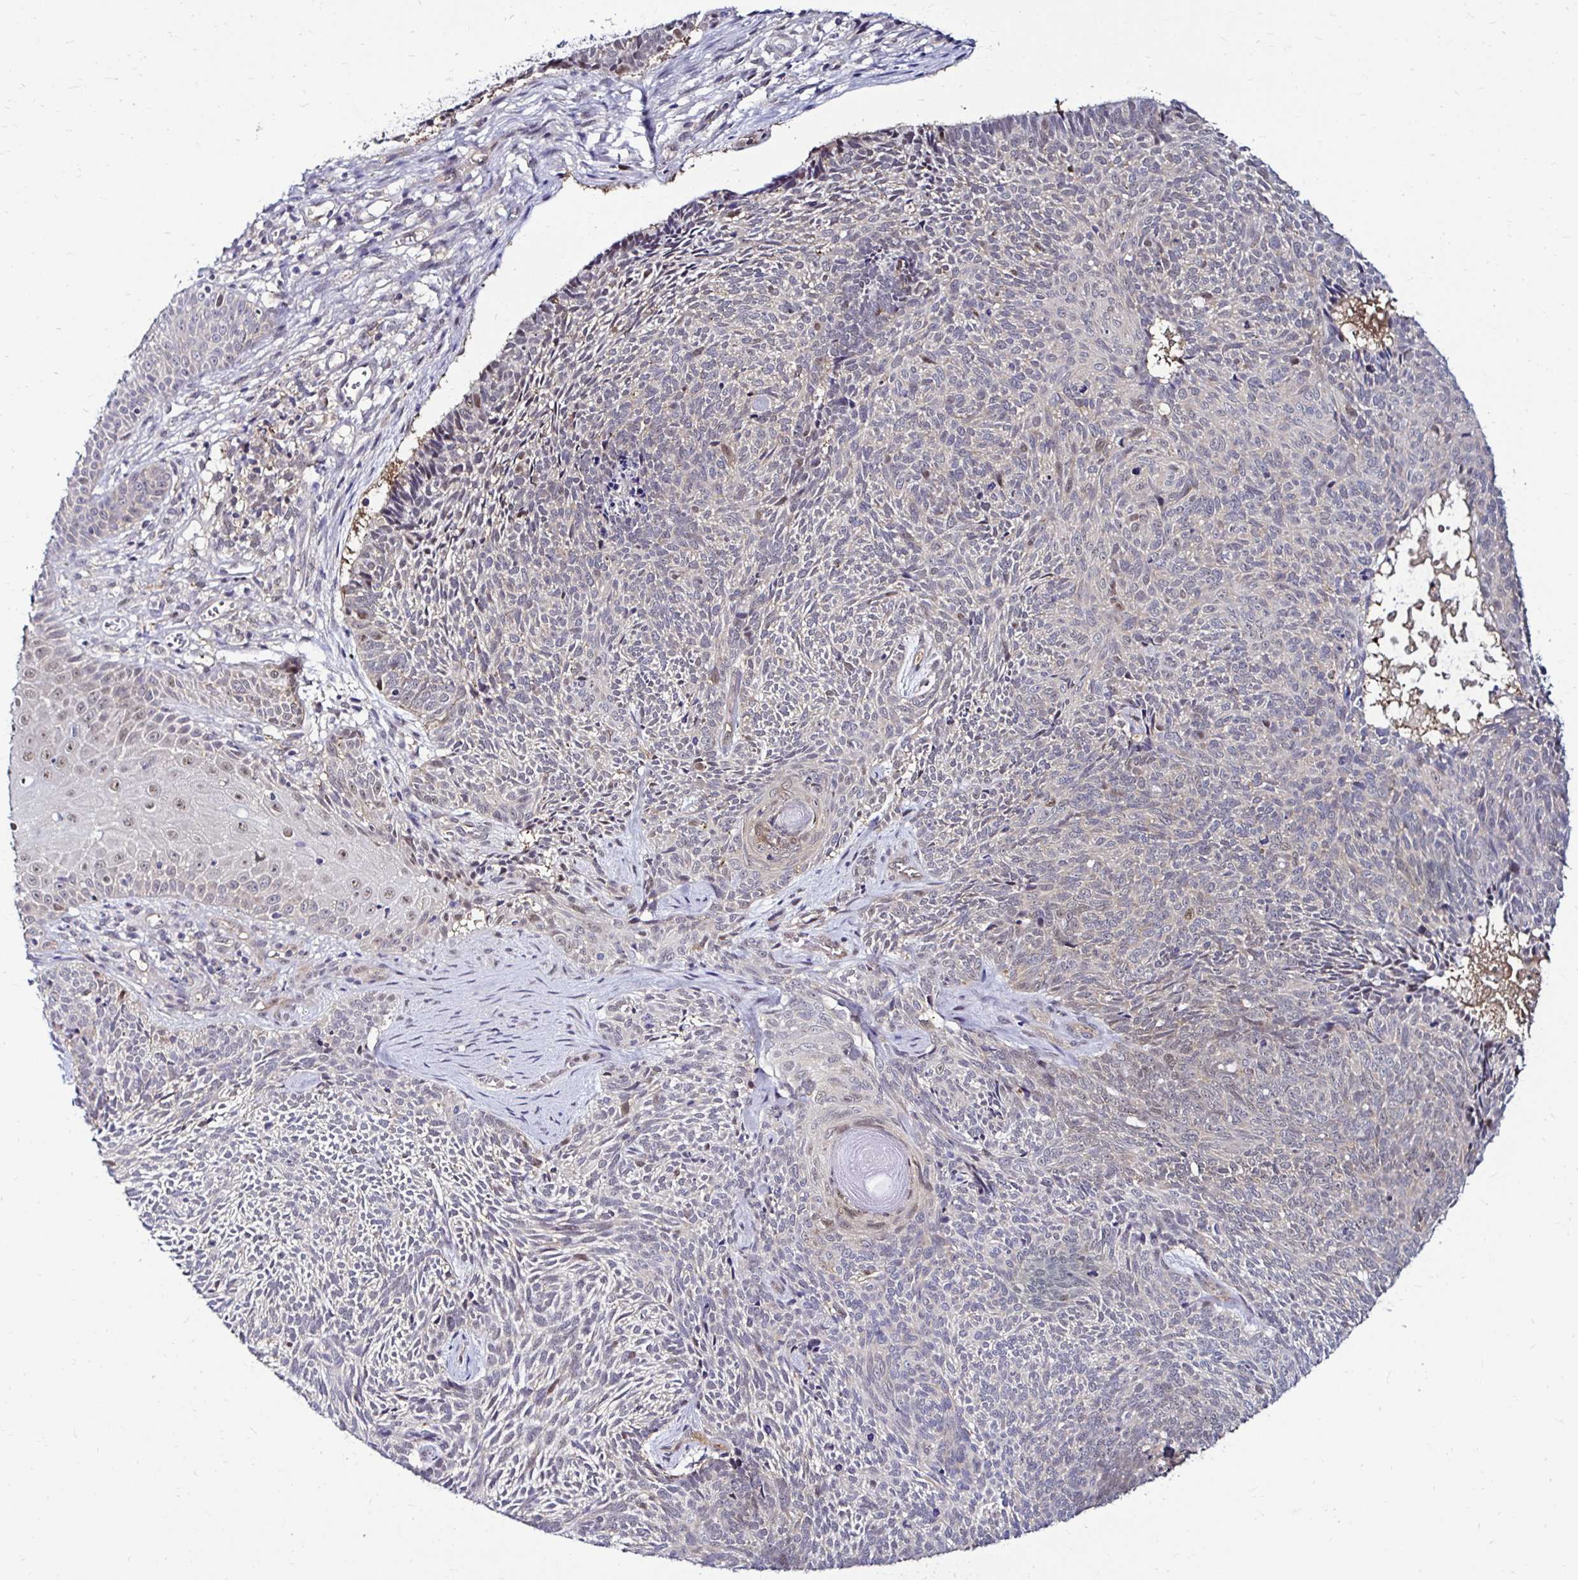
{"staining": {"intensity": "weak", "quantity": "<25%", "location": "nuclear"}, "tissue": "skin cancer", "cell_type": "Tumor cells", "image_type": "cancer", "snomed": [{"axis": "morphology", "description": "Basal cell carcinoma"}, {"axis": "topography", "description": "Skin"}], "caption": "Basal cell carcinoma (skin) was stained to show a protein in brown. There is no significant staining in tumor cells. Nuclei are stained in blue.", "gene": "PSMD3", "patient": {"sex": "female", "age": 80}}